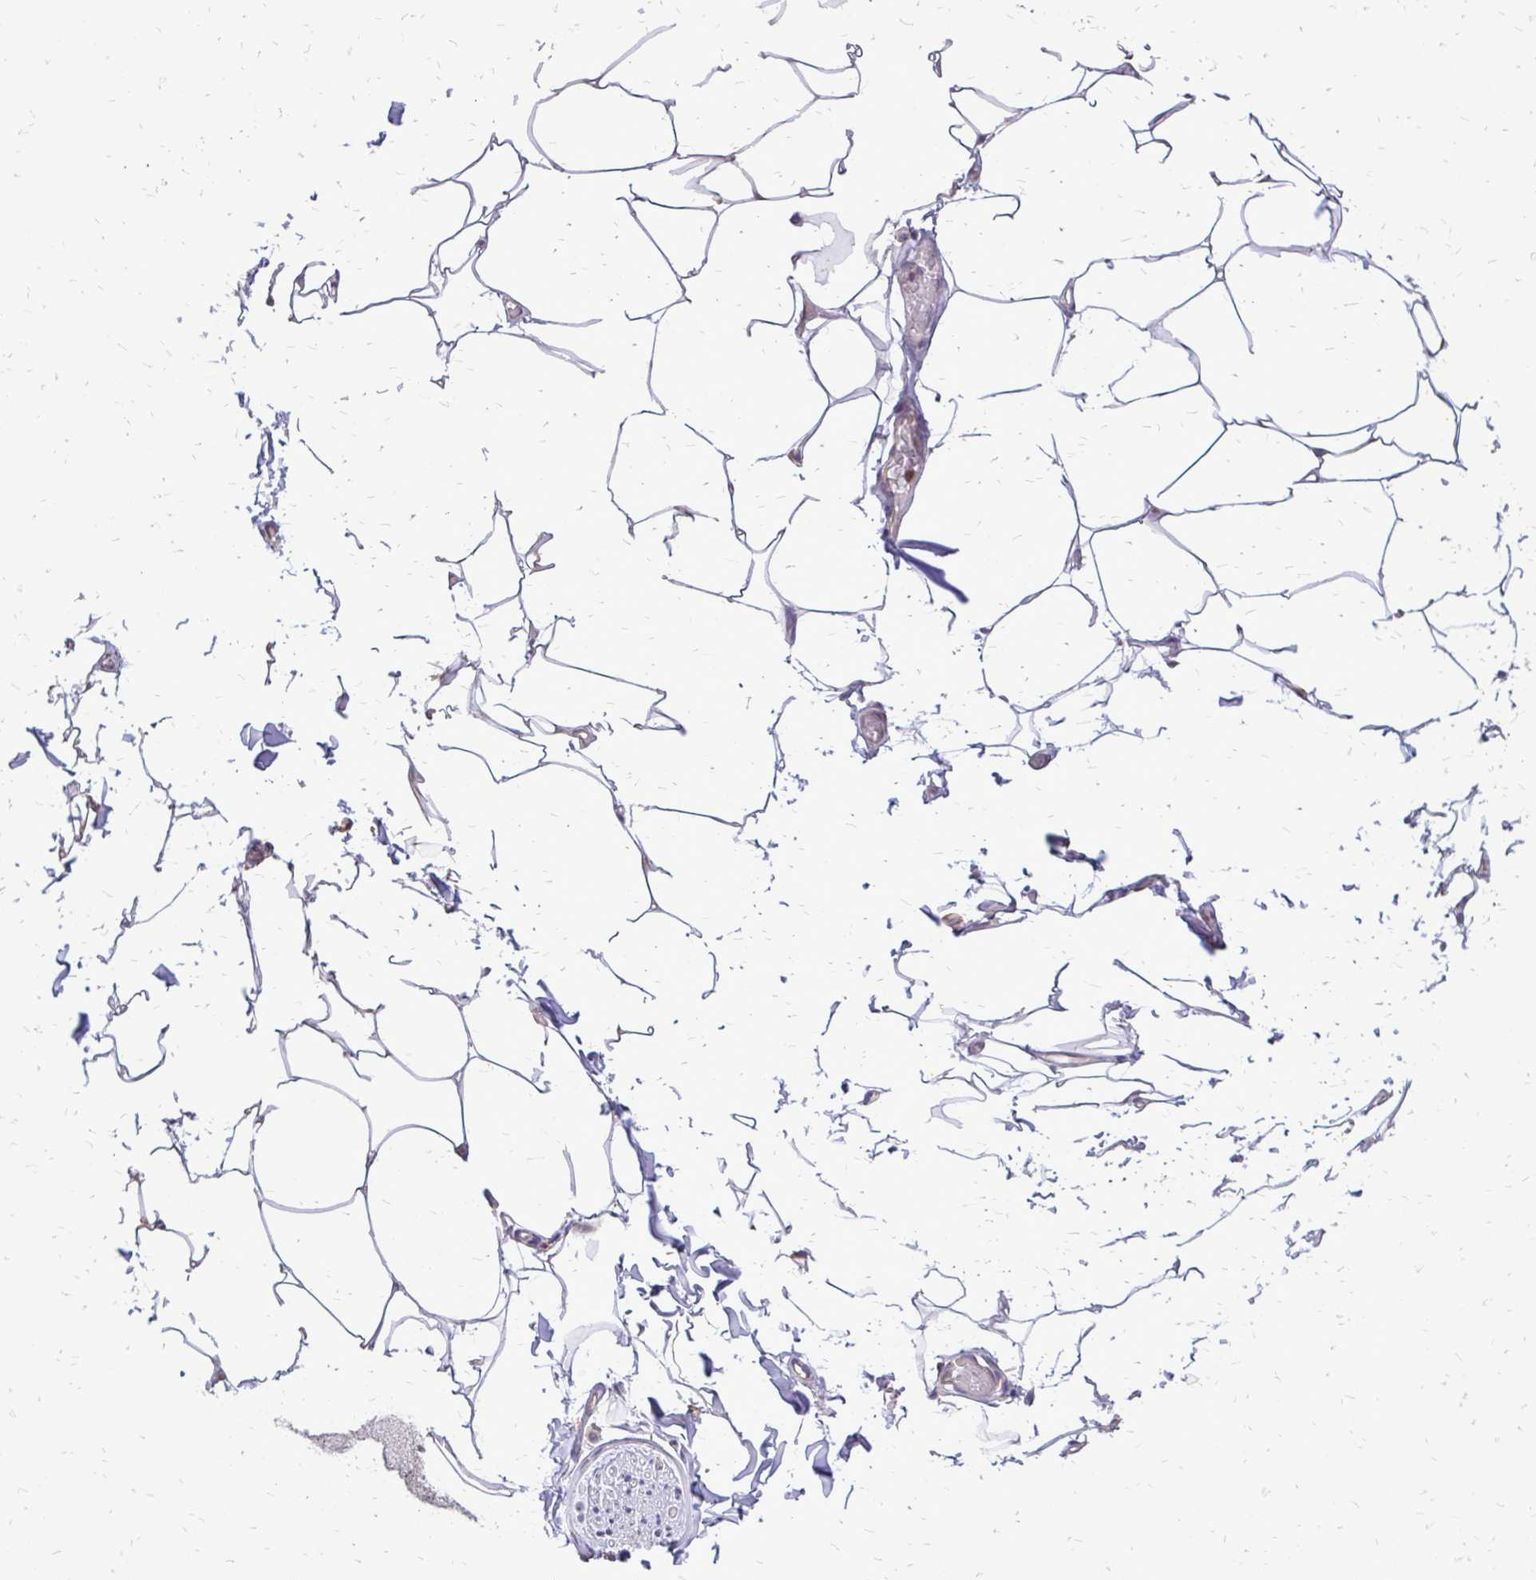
{"staining": {"intensity": "negative", "quantity": "none", "location": "none"}, "tissue": "adipose tissue", "cell_type": "Adipocytes", "image_type": "normal", "snomed": [{"axis": "morphology", "description": "Normal tissue, NOS"}, {"axis": "topography", "description": "Skin"}, {"axis": "topography", "description": "Peripheral nerve tissue"}], "caption": "DAB (3,3'-diaminobenzidine) immunohistochemical staining of unremarkable adipose tissue shows no significant expression in adipocytes. (DAB (3,3'-diaminobenzidine) IHC visualized using brightfield microscopy, high magnification).", "gene": "RPS3", "patient": {"sex": "female", "age": 45}}